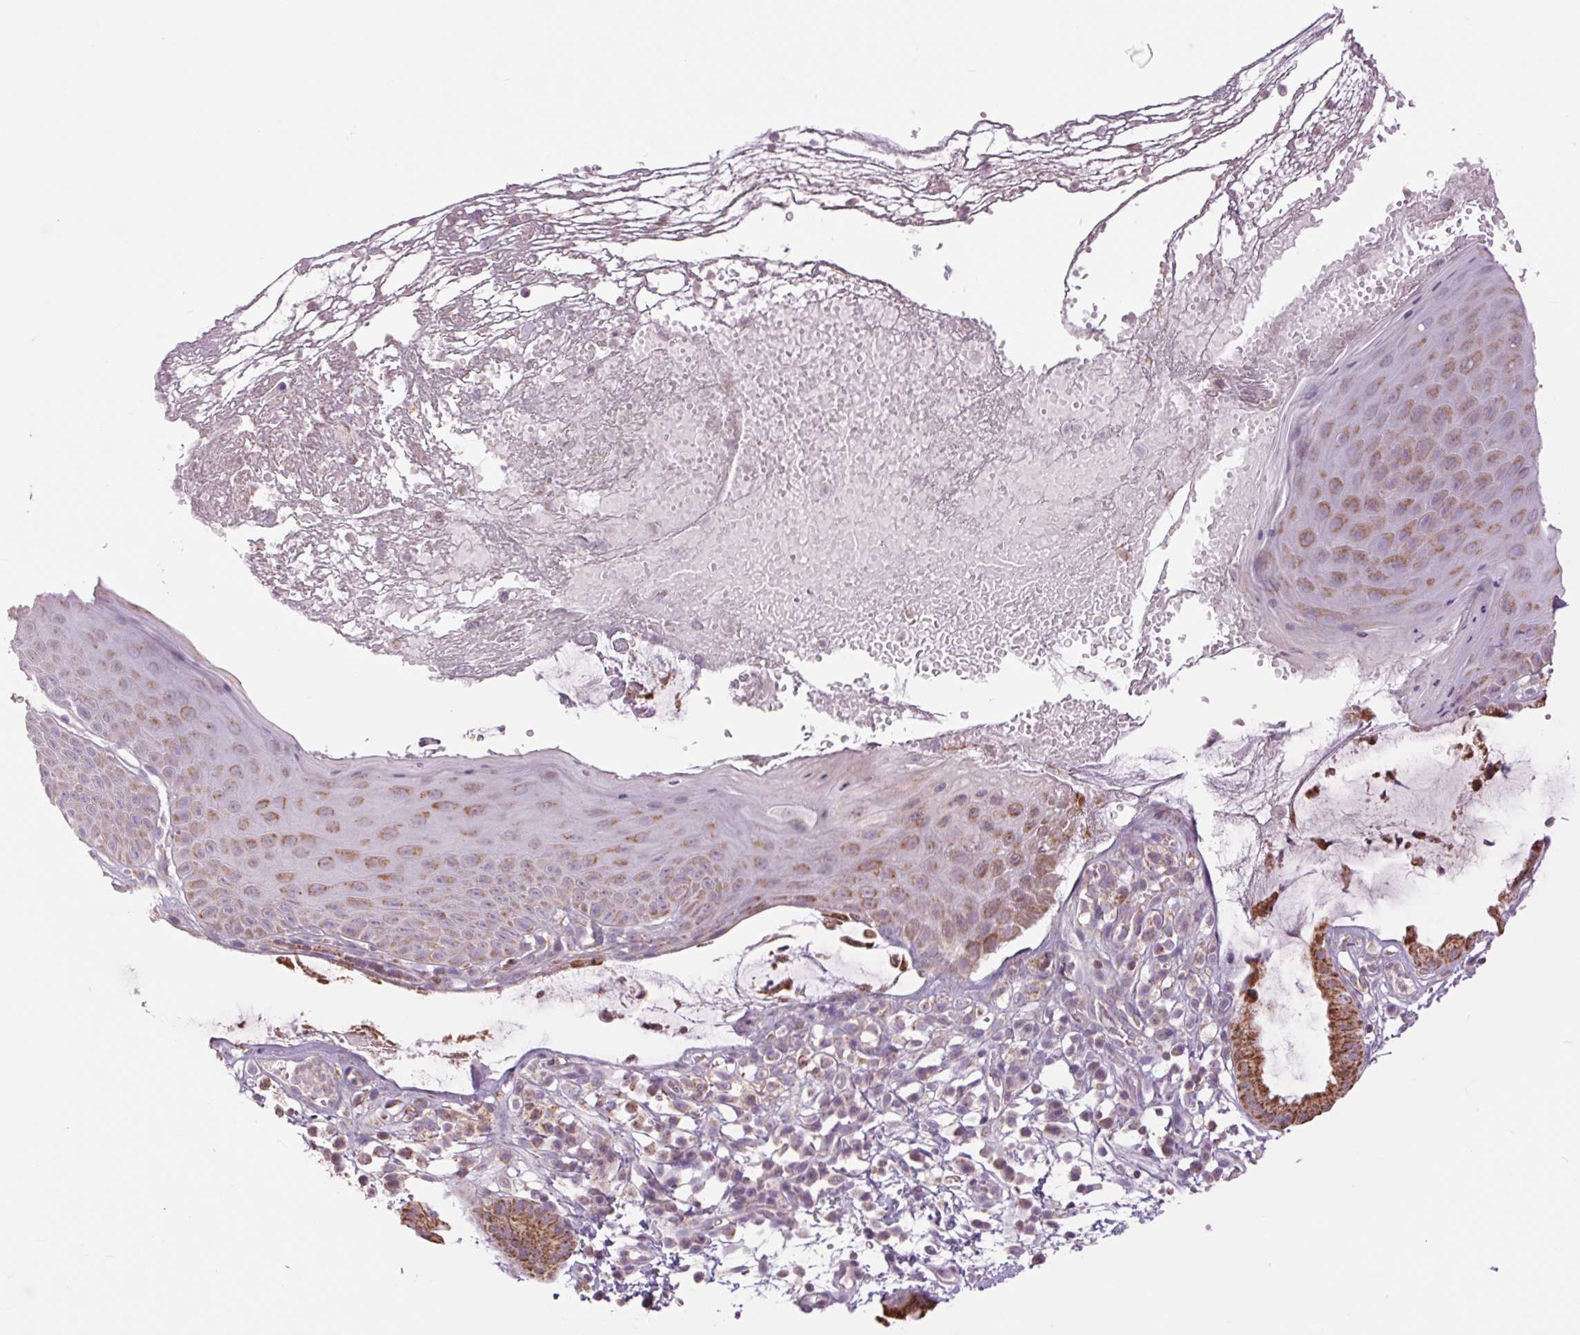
{"staining": {"intensity": "moderate", "quantity": ">75%", "location": "cytoplasmic/membranous"}, "tissue": "skin", "cell_type": "Epidermal cells", "image_type": "normal", "snomed": [{"axis": "morphology", "description": "Normal tissue, NOS"}, {"axis": "topography", "description": "Anal"}], "caption": "Immunohistochemistry staining of benign skin, which displays medium levels of moderate cytoplasmic/membranous staining in approximately >75% of epidermal cells indicating moderate cytoplasmic/membranous protein staining. The staining was performed using DAB (brown) for protein detection and nuclei were counterstained in hematoxylin (blue).", "gene": "COX6A1", "patient": {"sex": "male", "age": 53}}